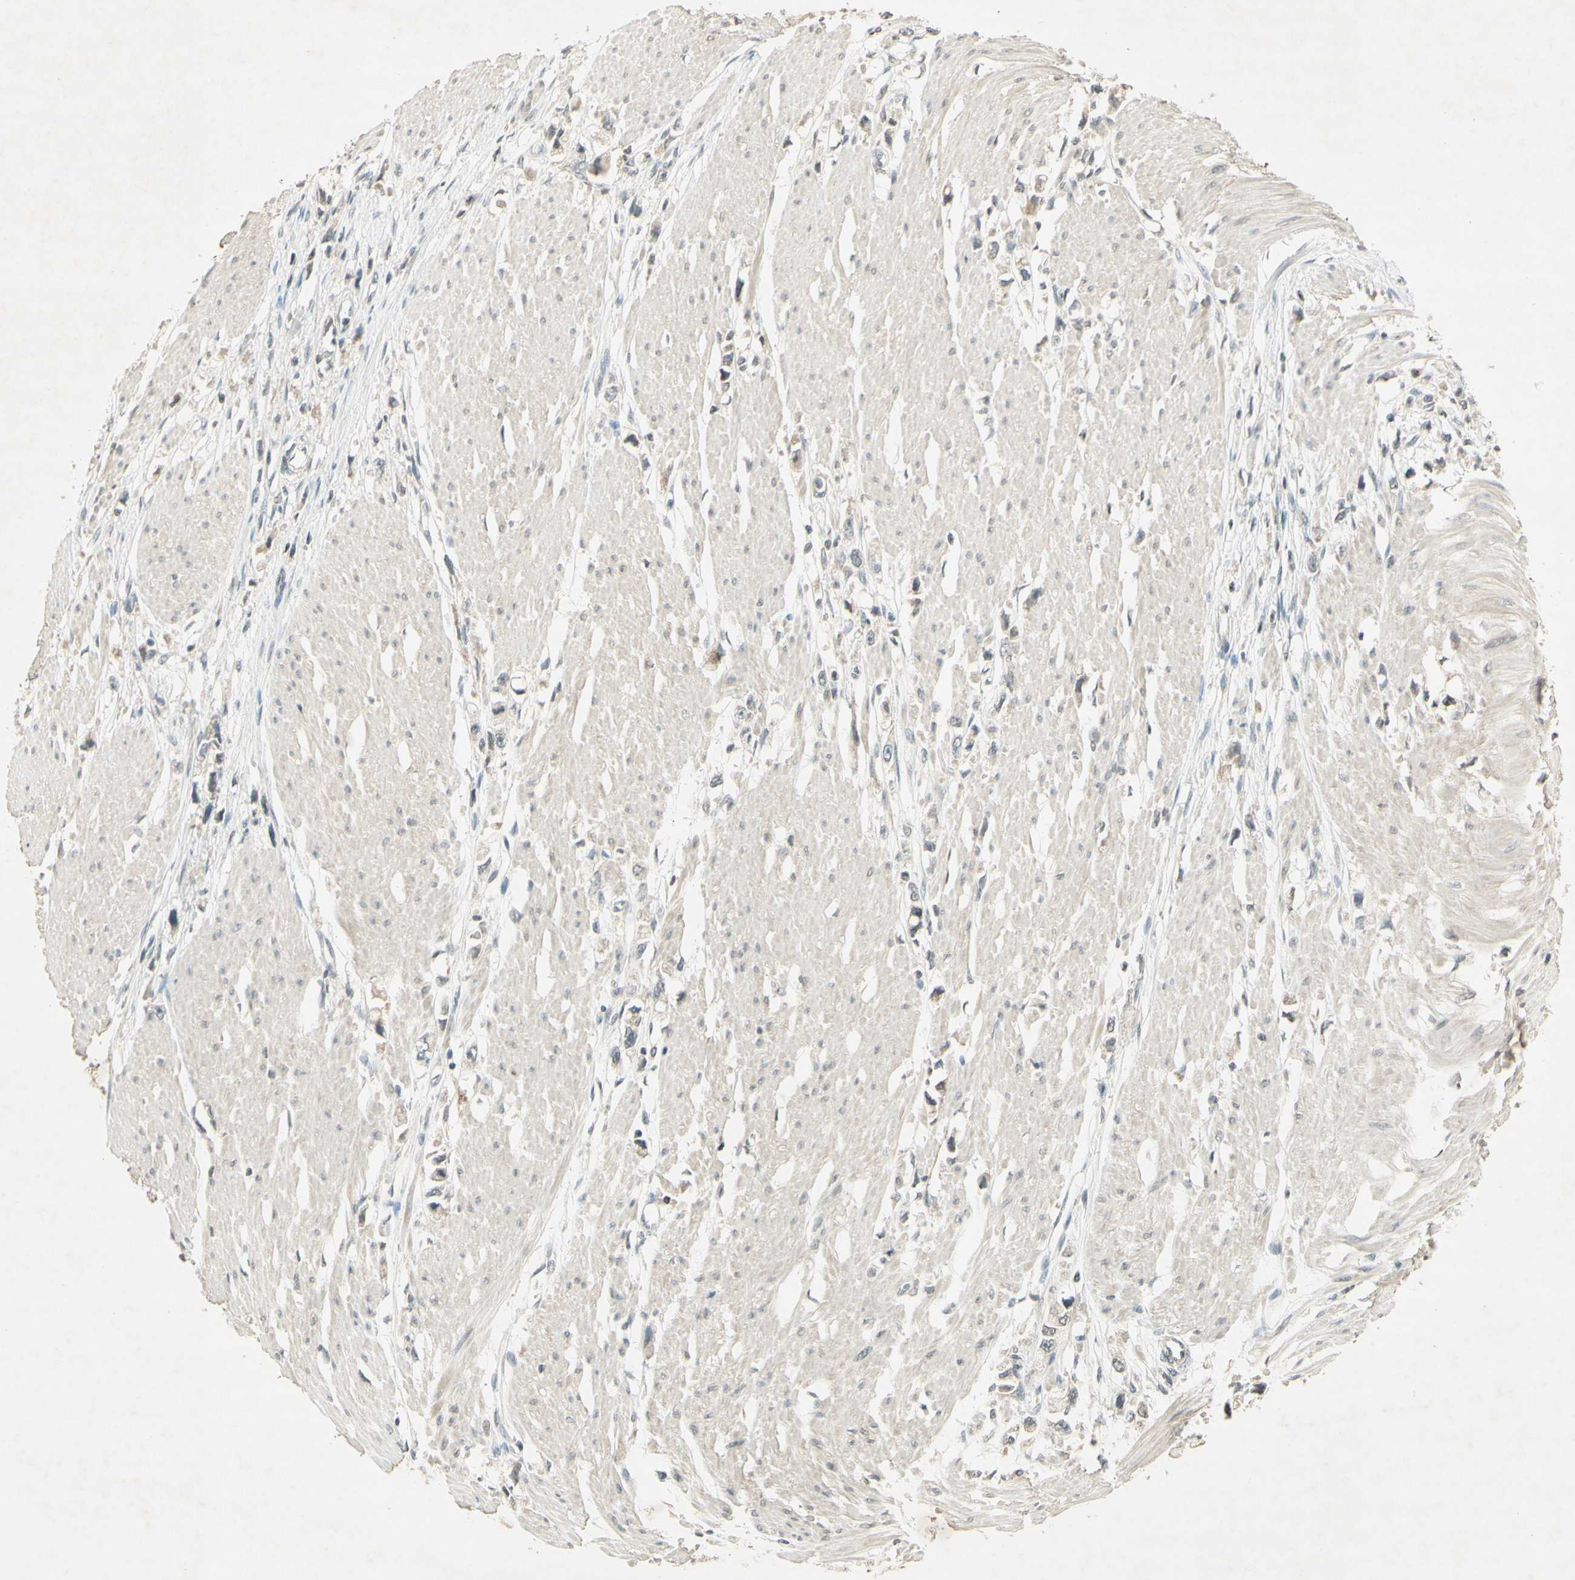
{"staining": {"intensity": "negative", "quantity": "none", "location": "none"}, "tissue": "stomach cancer", "cell_type": "Tumor cells", "image_type": "cancer", "snomed": [{"axis": "morphology", "description": "Adenocarcinoma, NOS"}, {"axis": "topography", "description": "Stomach"}], "caption": "Histopathology image shows no significant protein staining in tumor cells of adenocarcinoma (stomach).", "gene": "GLI1", "patient": {"sex": "female", "age": 59}}